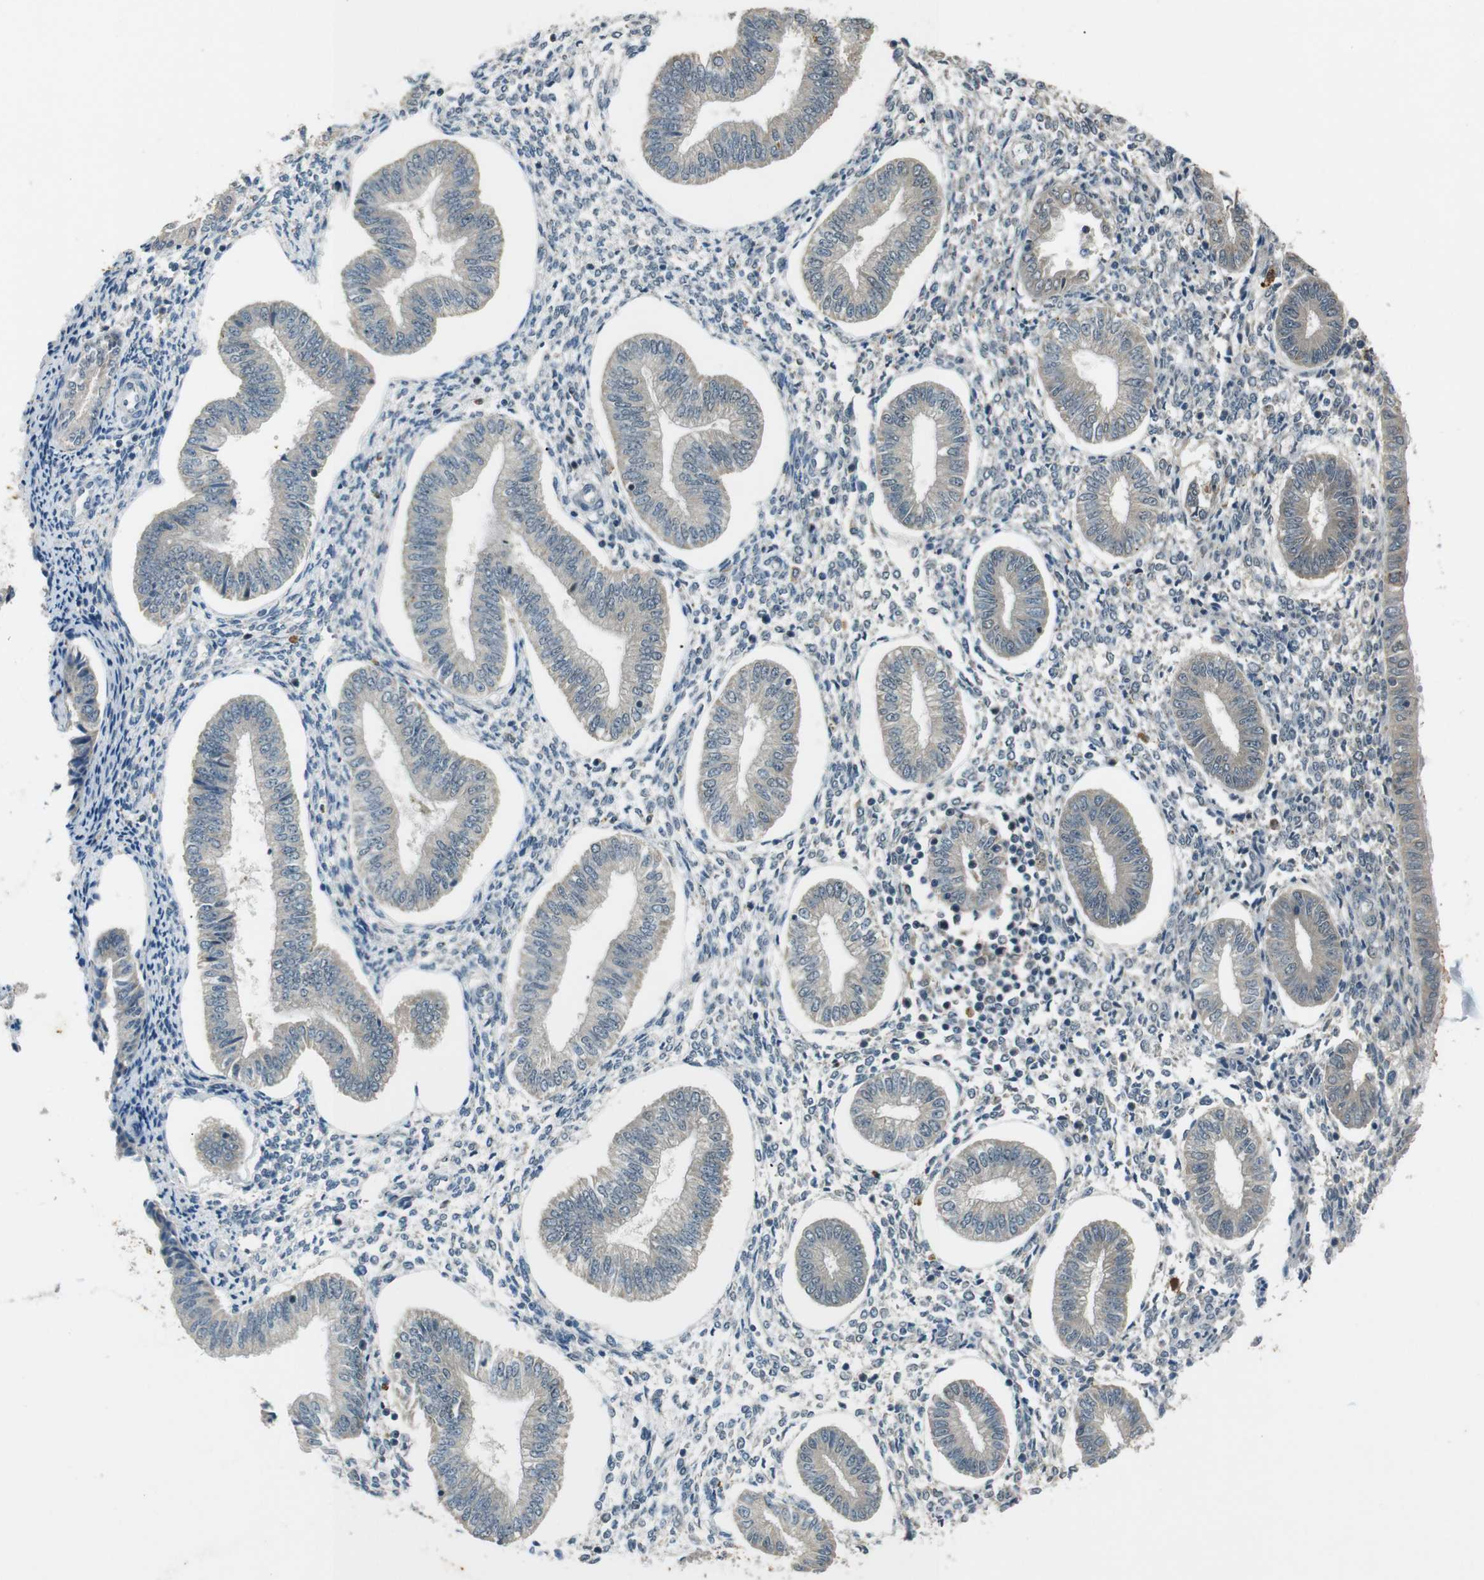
{"staining": {"intensity": "weak", "quantity": "<25%", "location": "cytoplasmic/membranous"}, "tissue": "endometrium", "cell_type": "Cells in endometrial stroma", "image_type": "normal", "snomed": [{"axis": "morphology", "description": "Normal tissue, NOS"}, {"axis": "topography", "description": "Endometrium"}], "caption": "This is an immunohistochemistry (IHC) image of benign endometrium. There is no expression in cells in endometrial stroma.", "gene": "MAGI2", "patient": {"sex": "female", "age": 50}}